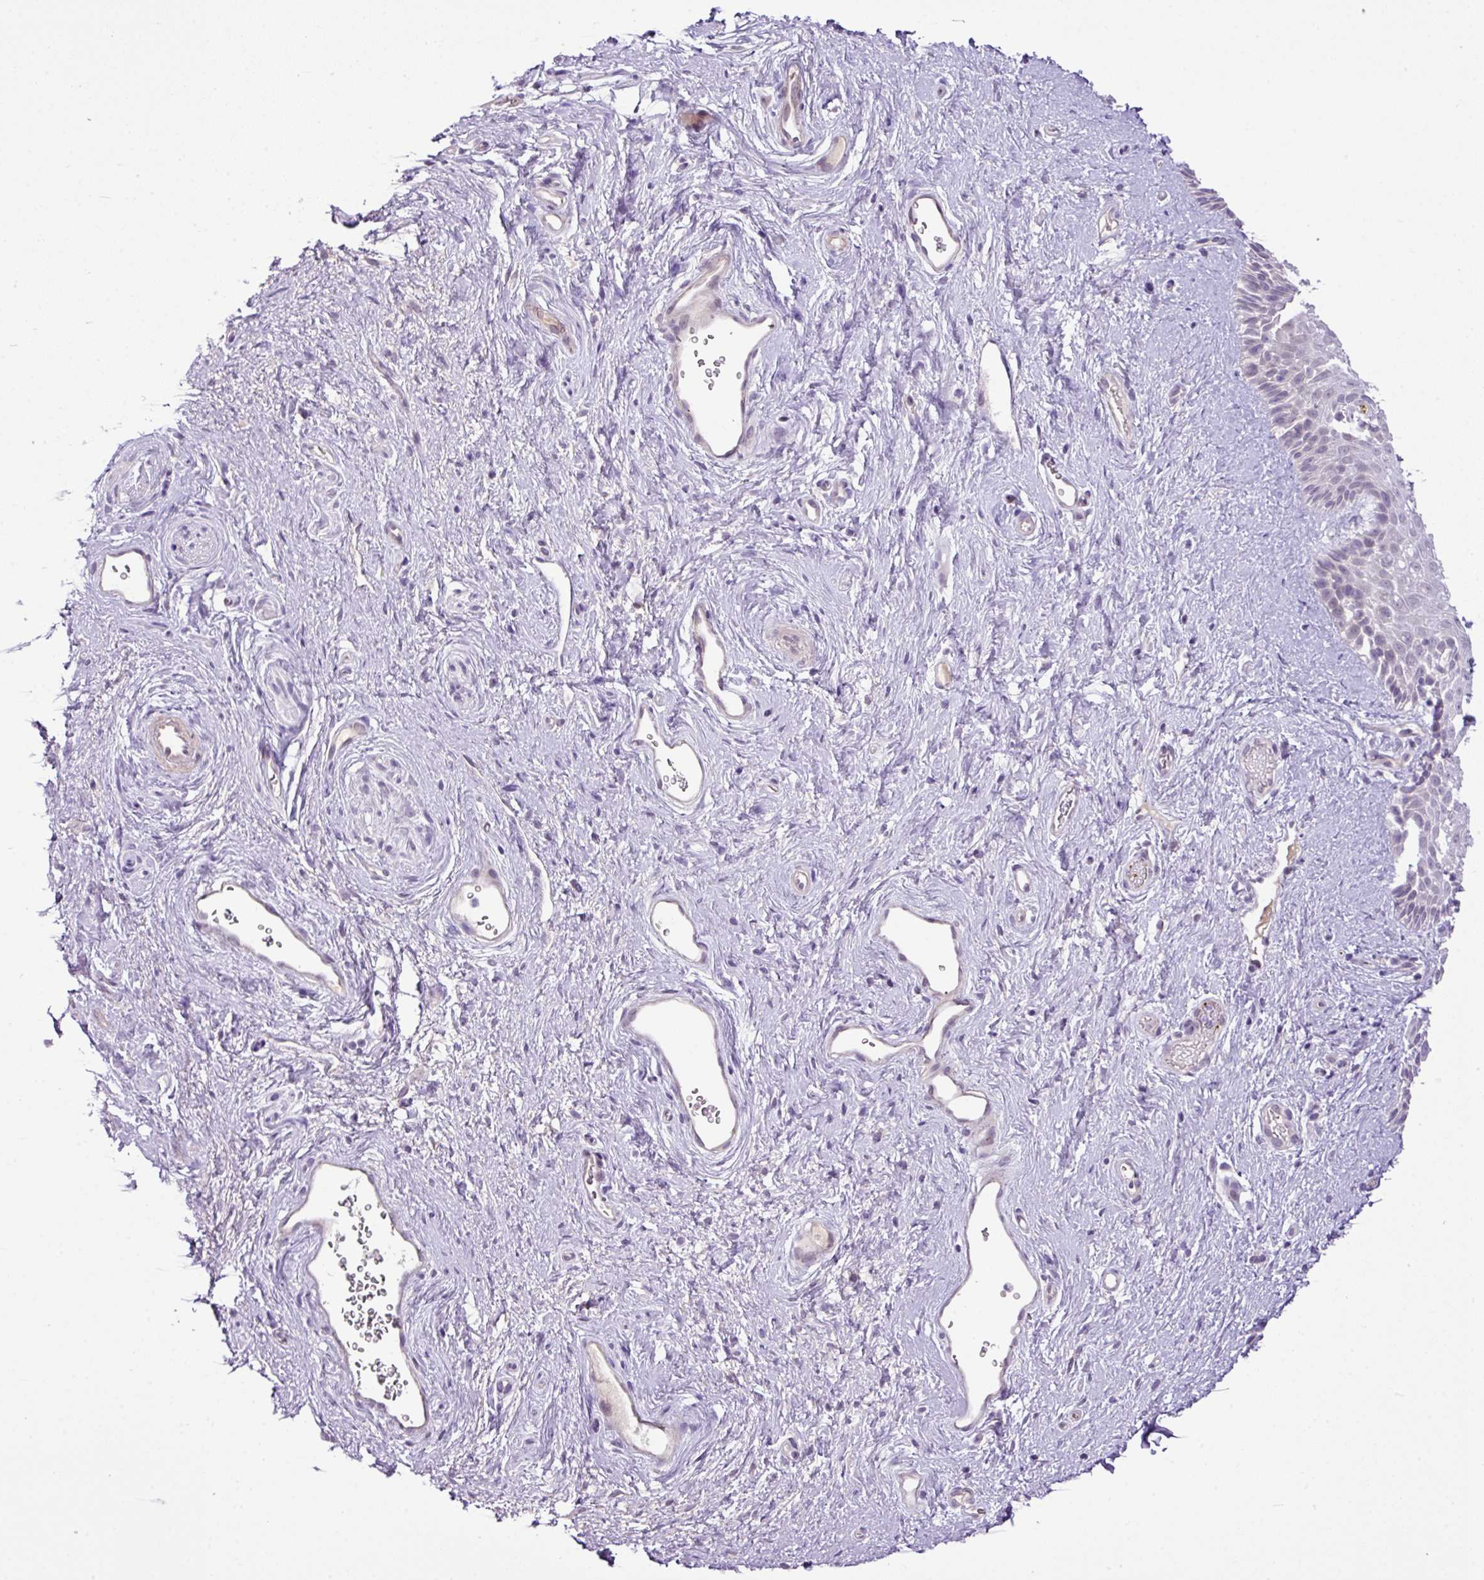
{"staining": {"intensity": "negative", "quantity": "none", "location": "none"}, "tissue": "vagina", "cell_type": "Squamous epithelial cells", "image_type": "normal", "snomed": [{"axis": "morphology", "description": "Normal tissue, NOS"}, {"axis": "topography", "description": "Vagina"}], "caption": "A histopathology image of human vagina is negative for staining in squamous epithelial cells. The staining is performed using DAB brown chromogen with nuclei counter-stained in using hematoxylin.", "gene": "DNAJB13", "patient": {"sex": "female", "age": 47}}